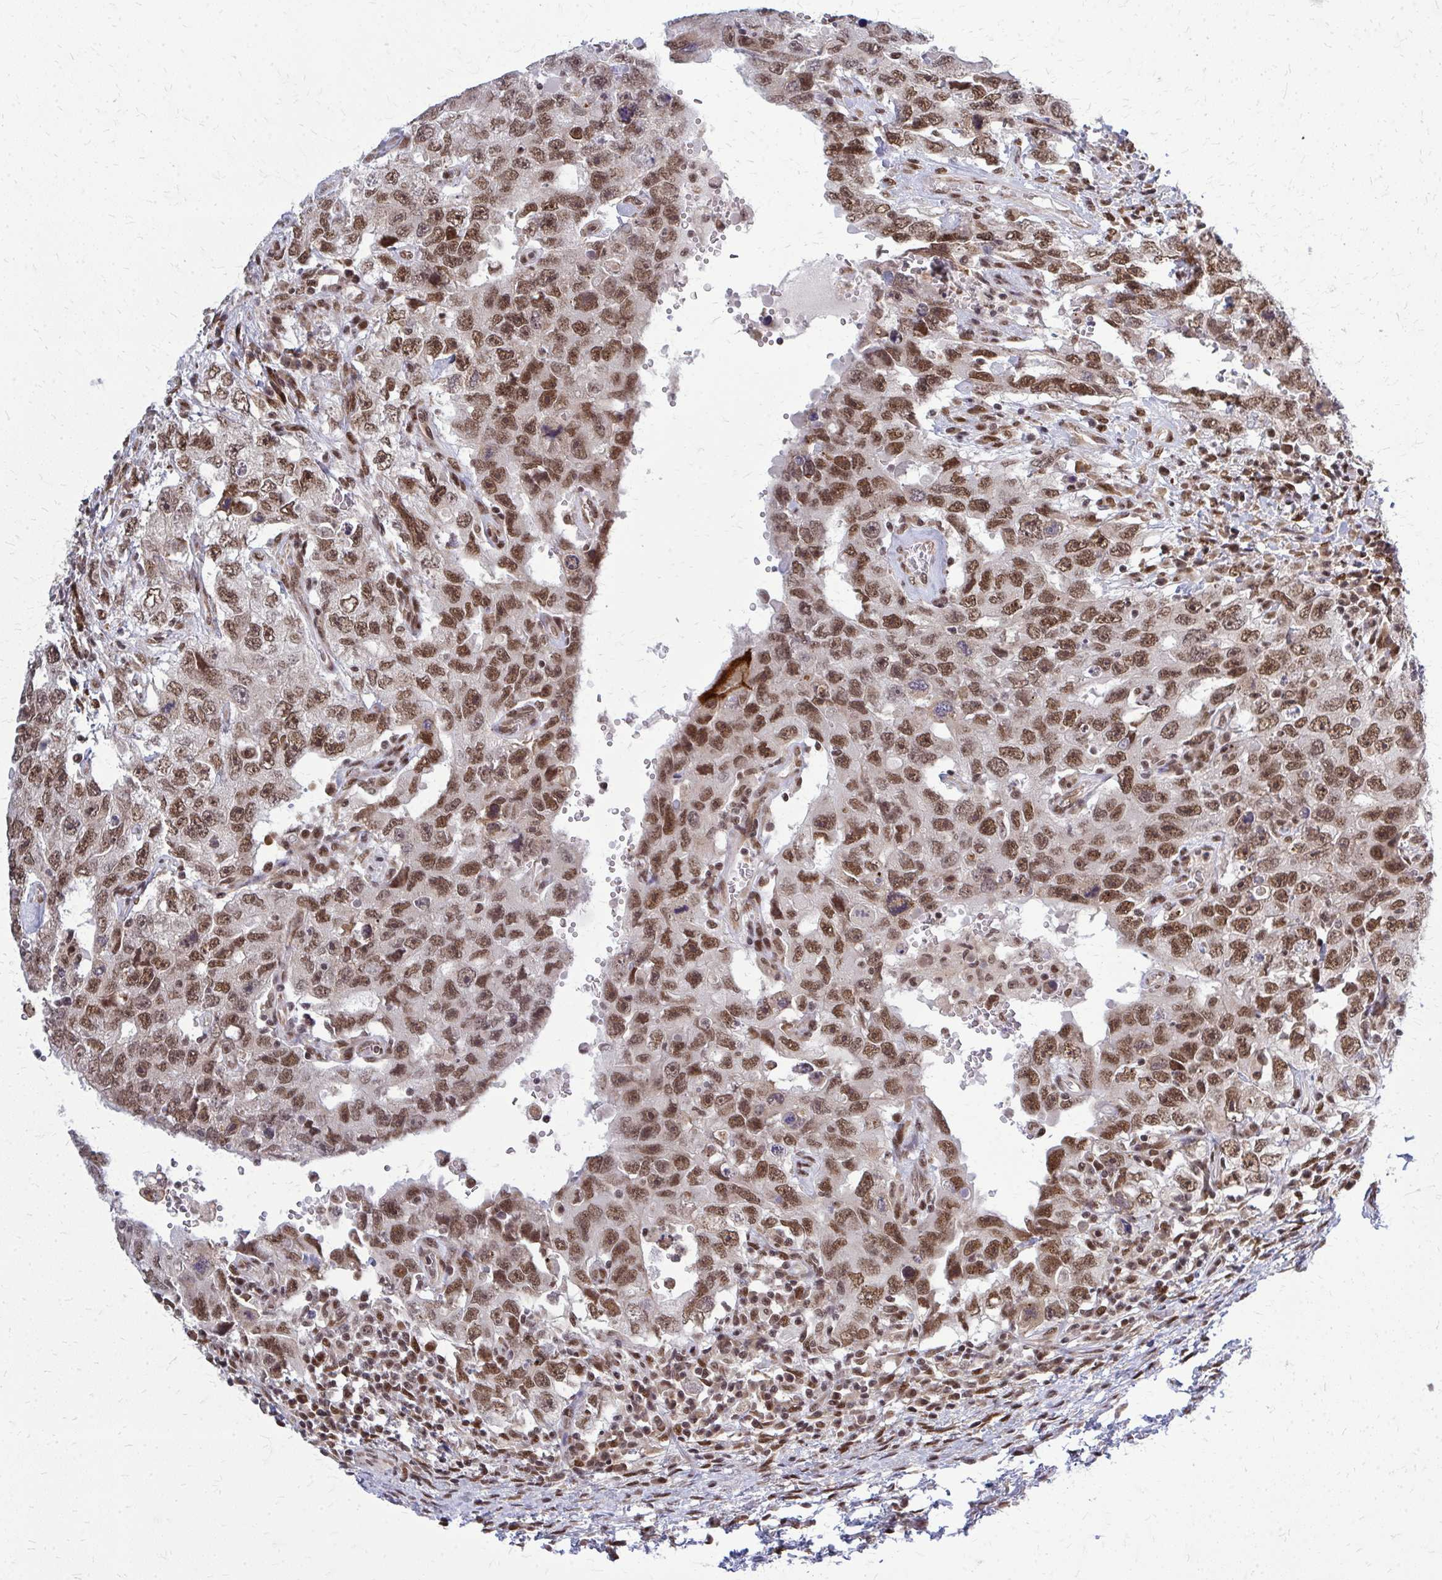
{"staining": {"intensity": "moderate", "quantity": ">75%", "location": "nuclear"}, "tissue": "testis cancer", "cell_type": "Tumor cells", "image_type": "cancer", "snomed": [{"axis": "morphology", "description": "Carcinoma, Embryonal, NOS"}, {"axis": "topography", "description": "Testis"}], "caption": "Testis cancer (embryonal carcinoma) was stained to show a protein in brown. There is medium levels of moderate nuclear staining in approximately >75% of tumor cells. (IHC, brightfield microscopy, high magnification).", "gene": "HDAC3", "patient": {"sex": "male", "age": 26}}